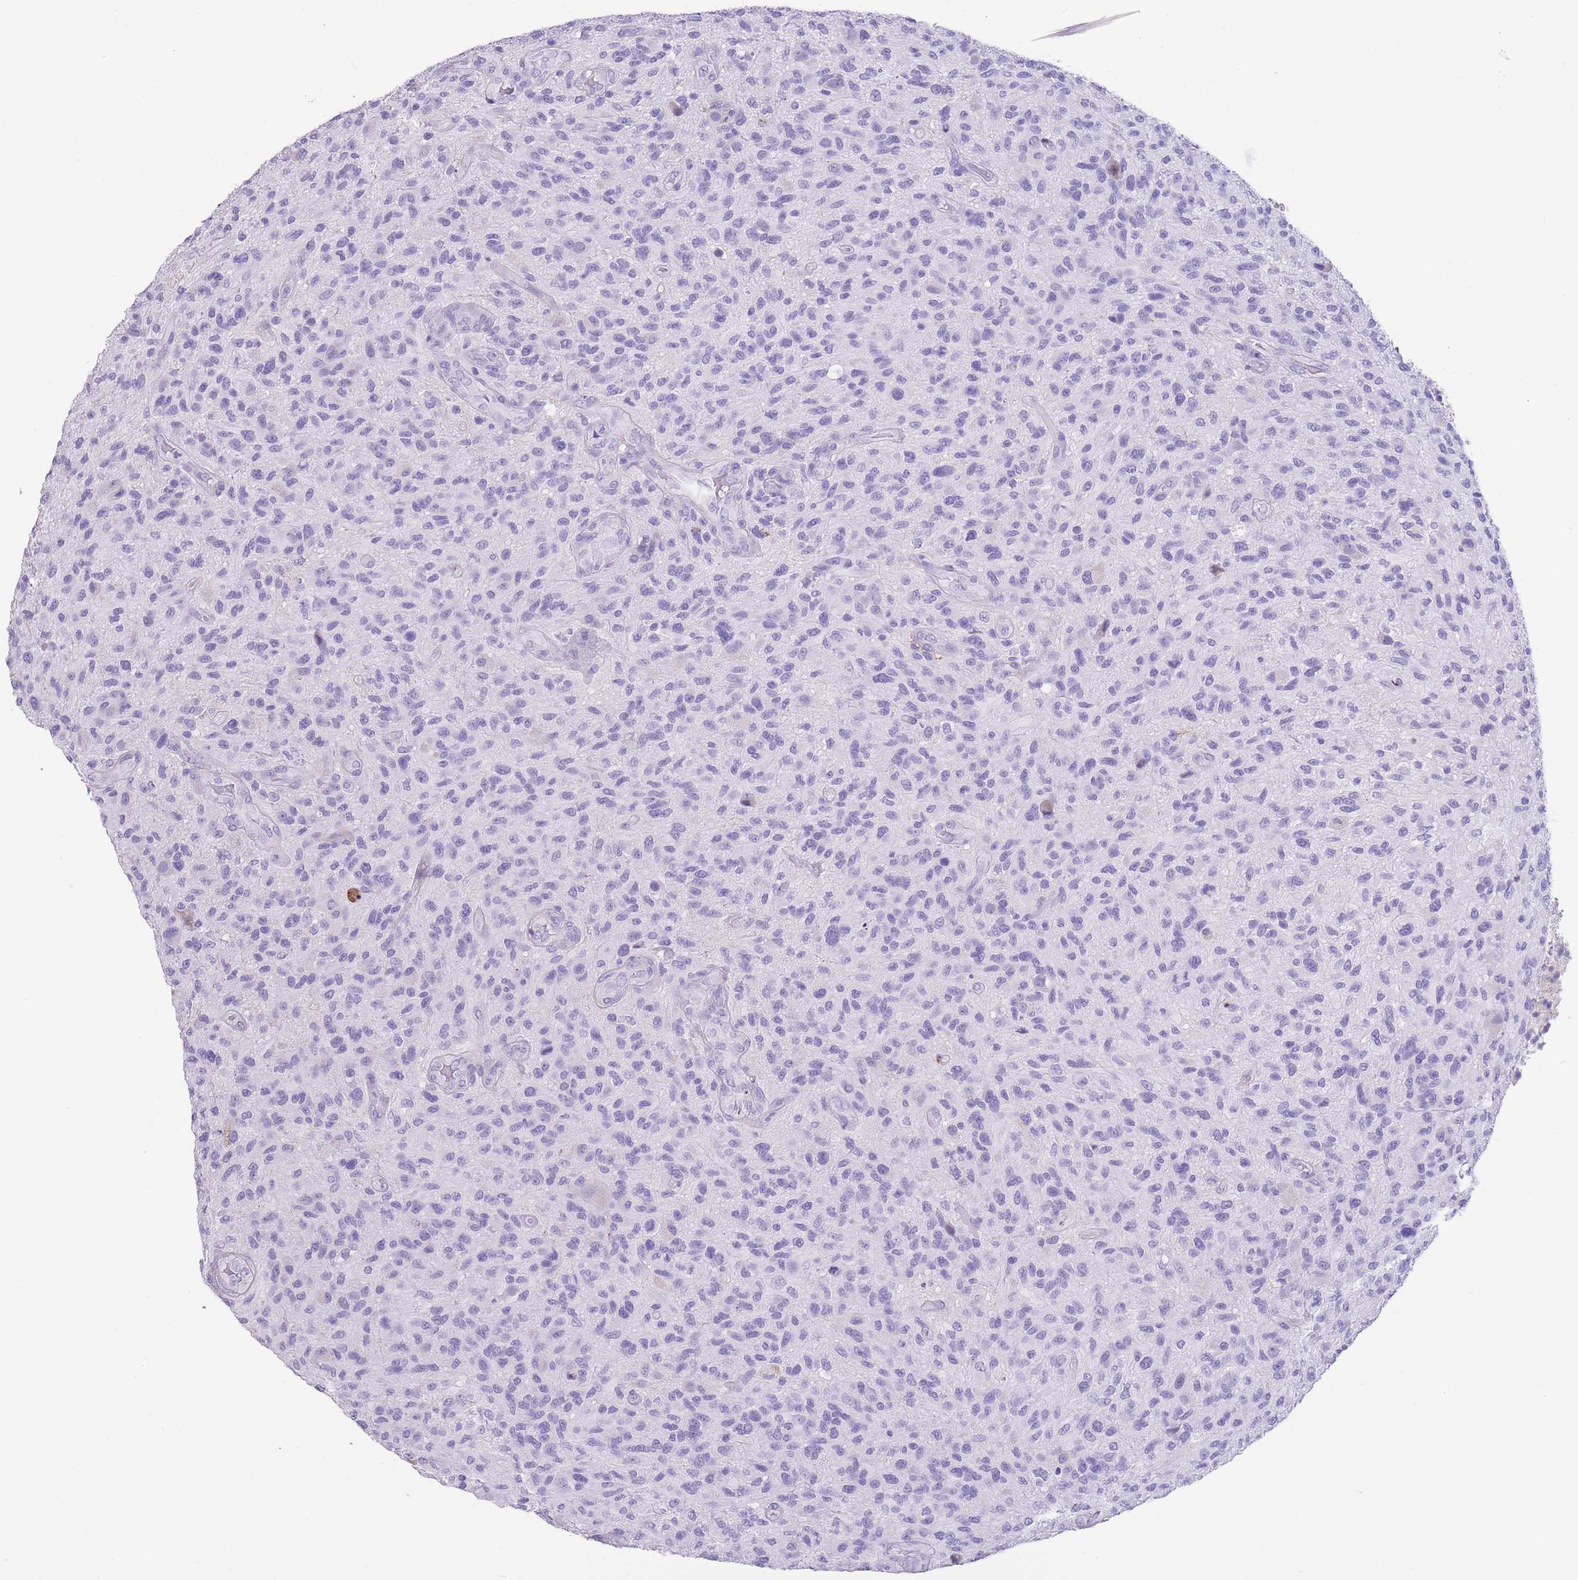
{"staining": {"intensity": "negative", "quantity": "none", "location": "none"}, "tissue": "glioma", "cell_type": "Tumor cells", "image_type": "cancer", "snomed": [{"axis": "morphology", "description": "Glioma, malignant, High grade"}, {"axis": "topography", "description": "Brain"}], "caption": "Immunohistochemical staining of malignant high-grade glioma displays no significant staining in tumor cells.", "gene": "RAI2", "patient": {"sex": "male", "age": 47}}